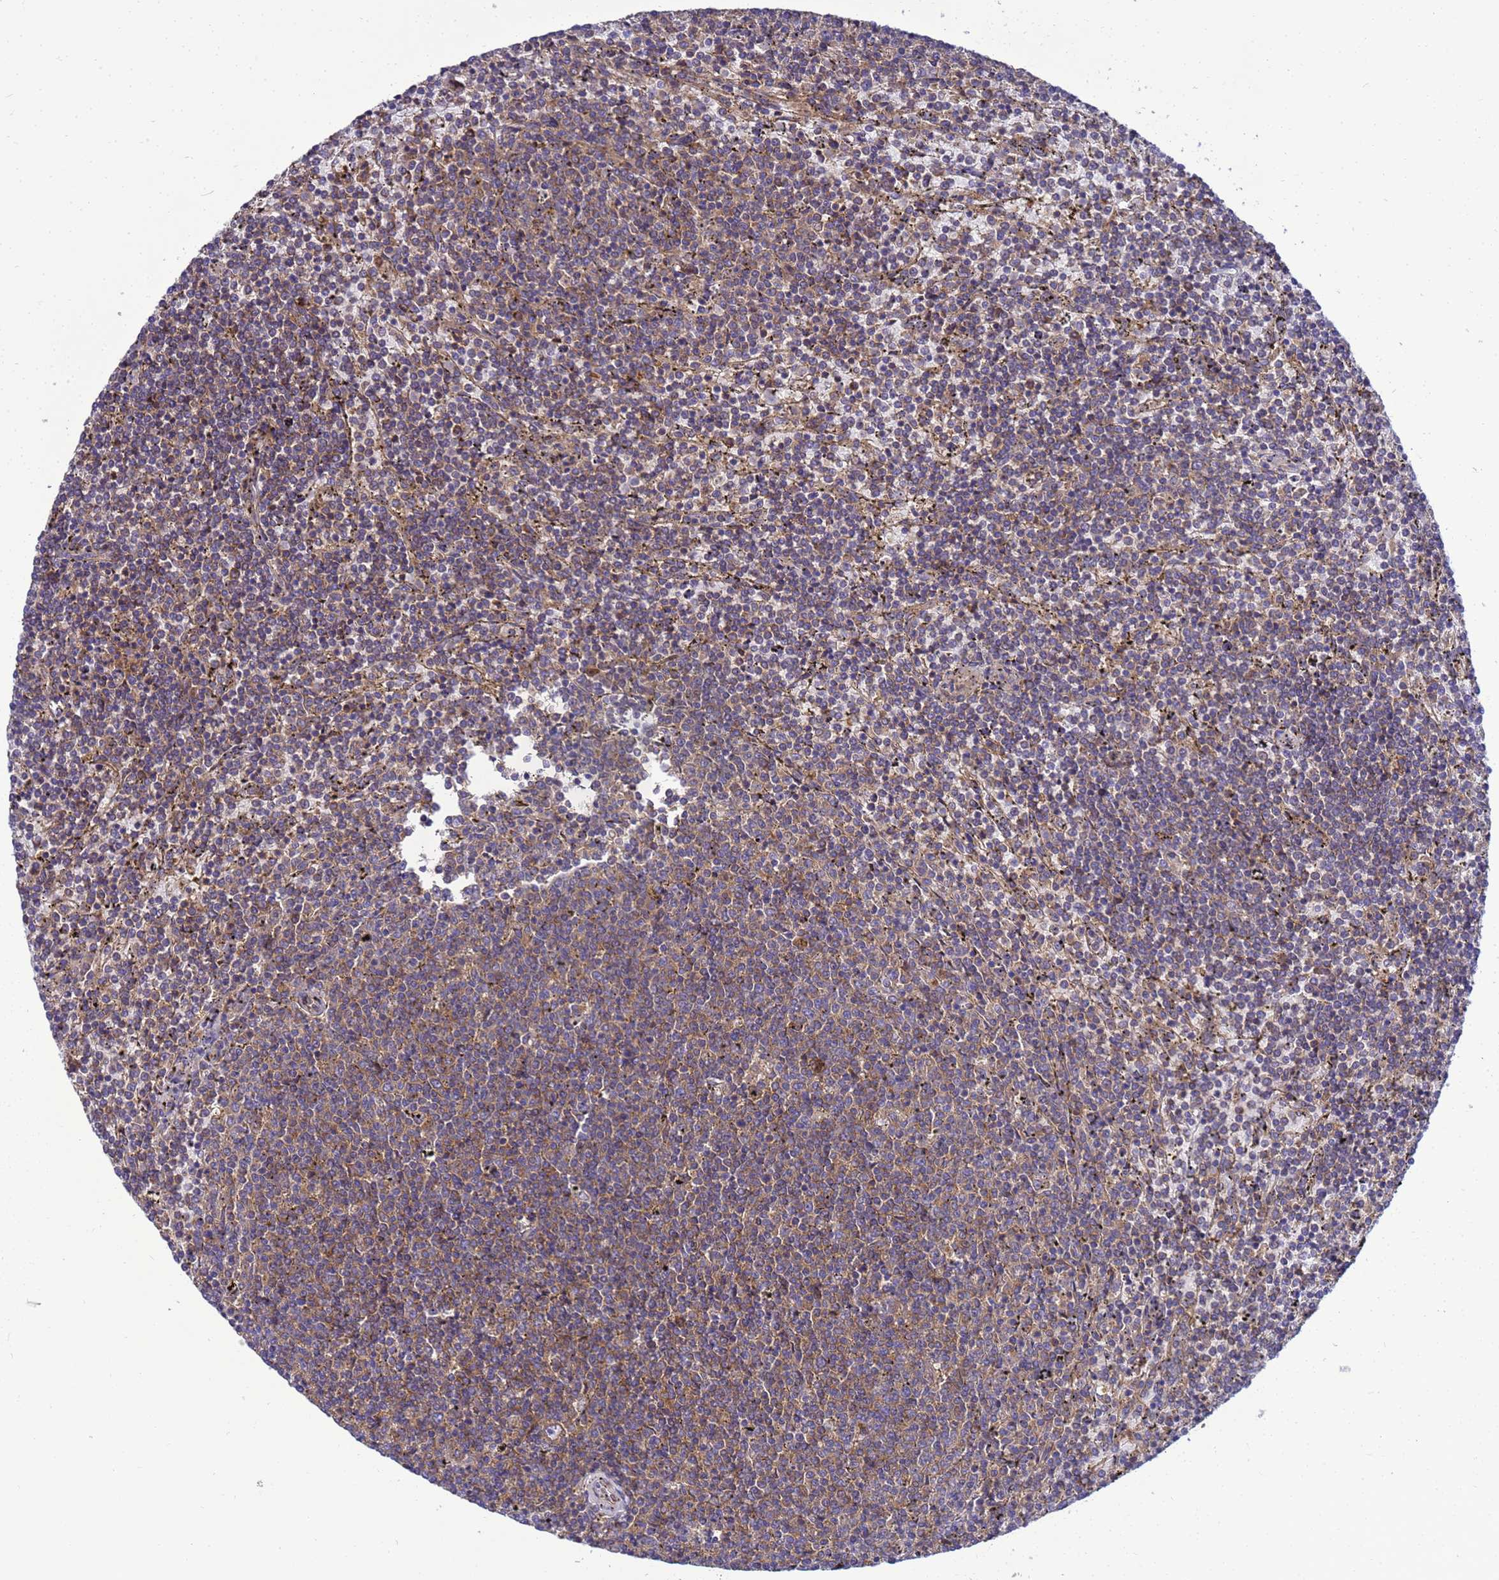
{"staining": {"intensity": "weak", "quantity": "25%-75%", "location": "cytoplasmic/membranous"}, "tissue": "lymphoma", "cell_type": "Tumor cells", "image_type": "cancer", "snomed": [{"axis": "morphology", "description": "Malignant lymphoma, non-Hodgkin's type, Low grade"}, {"axis": "topography", "description": "Spleen"}], "caption": "Immunohistochemistry (DAB (3,3'-diaminobenzidine)) staining of human malignant lymphoma, non-Hodgkin's type (low-grade) displays weak cytoplasmic/membranous protein staining in about 25%-75% of tumor cells. Using DAB (3,3'-diaminobenzidine) (brown) and hematoxylin (blue) stains, captured at high magnification using brightfield microscopy.", "gene": "BECN1", "patient": {"sex": "female", "age": 50}}